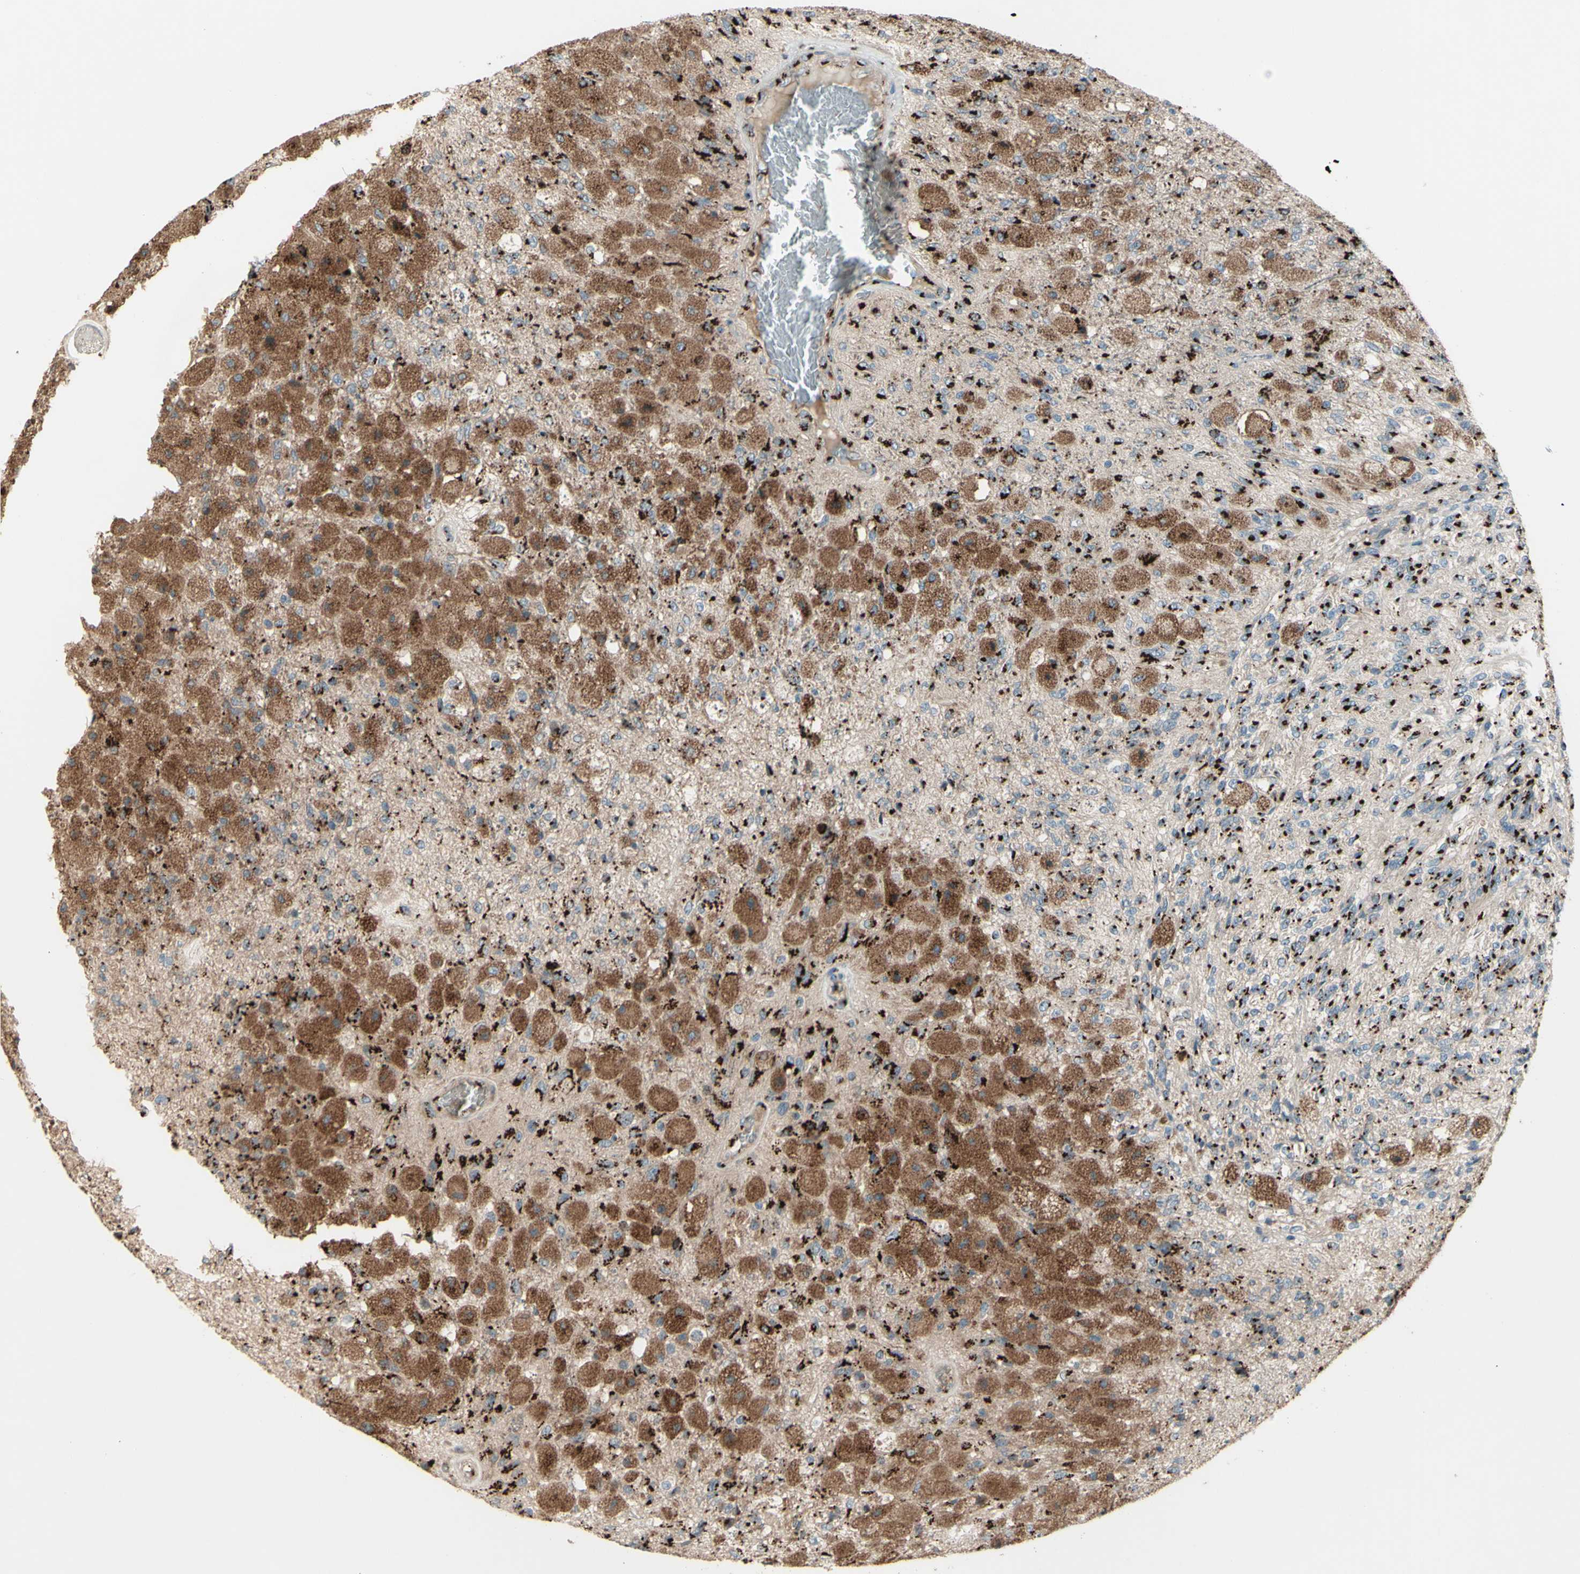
{"staining": {"intensity": "strong", "quantity": ">75%", "location": "cytoplasmic/membranous"}, "tissue": "glioma", "cell_type": "Tumor cells", "image_type": "cancer", "snomed": [{"axis": "morphology", "description": "Normal tissue, NOS"}, {"axis": "morphology", "description": "Glioma, malignant, High grade"}, {"axis": "topography", "description": "Cerebral cortex"}], "caption": "Approximately >75% of tumor cells in glioma display strong cytoplasmic/membranous protein expression as visualized by brown immunohistochemical staining.", "gene": "BPNT2", "patient": {"sex": "male", "age": 77}}